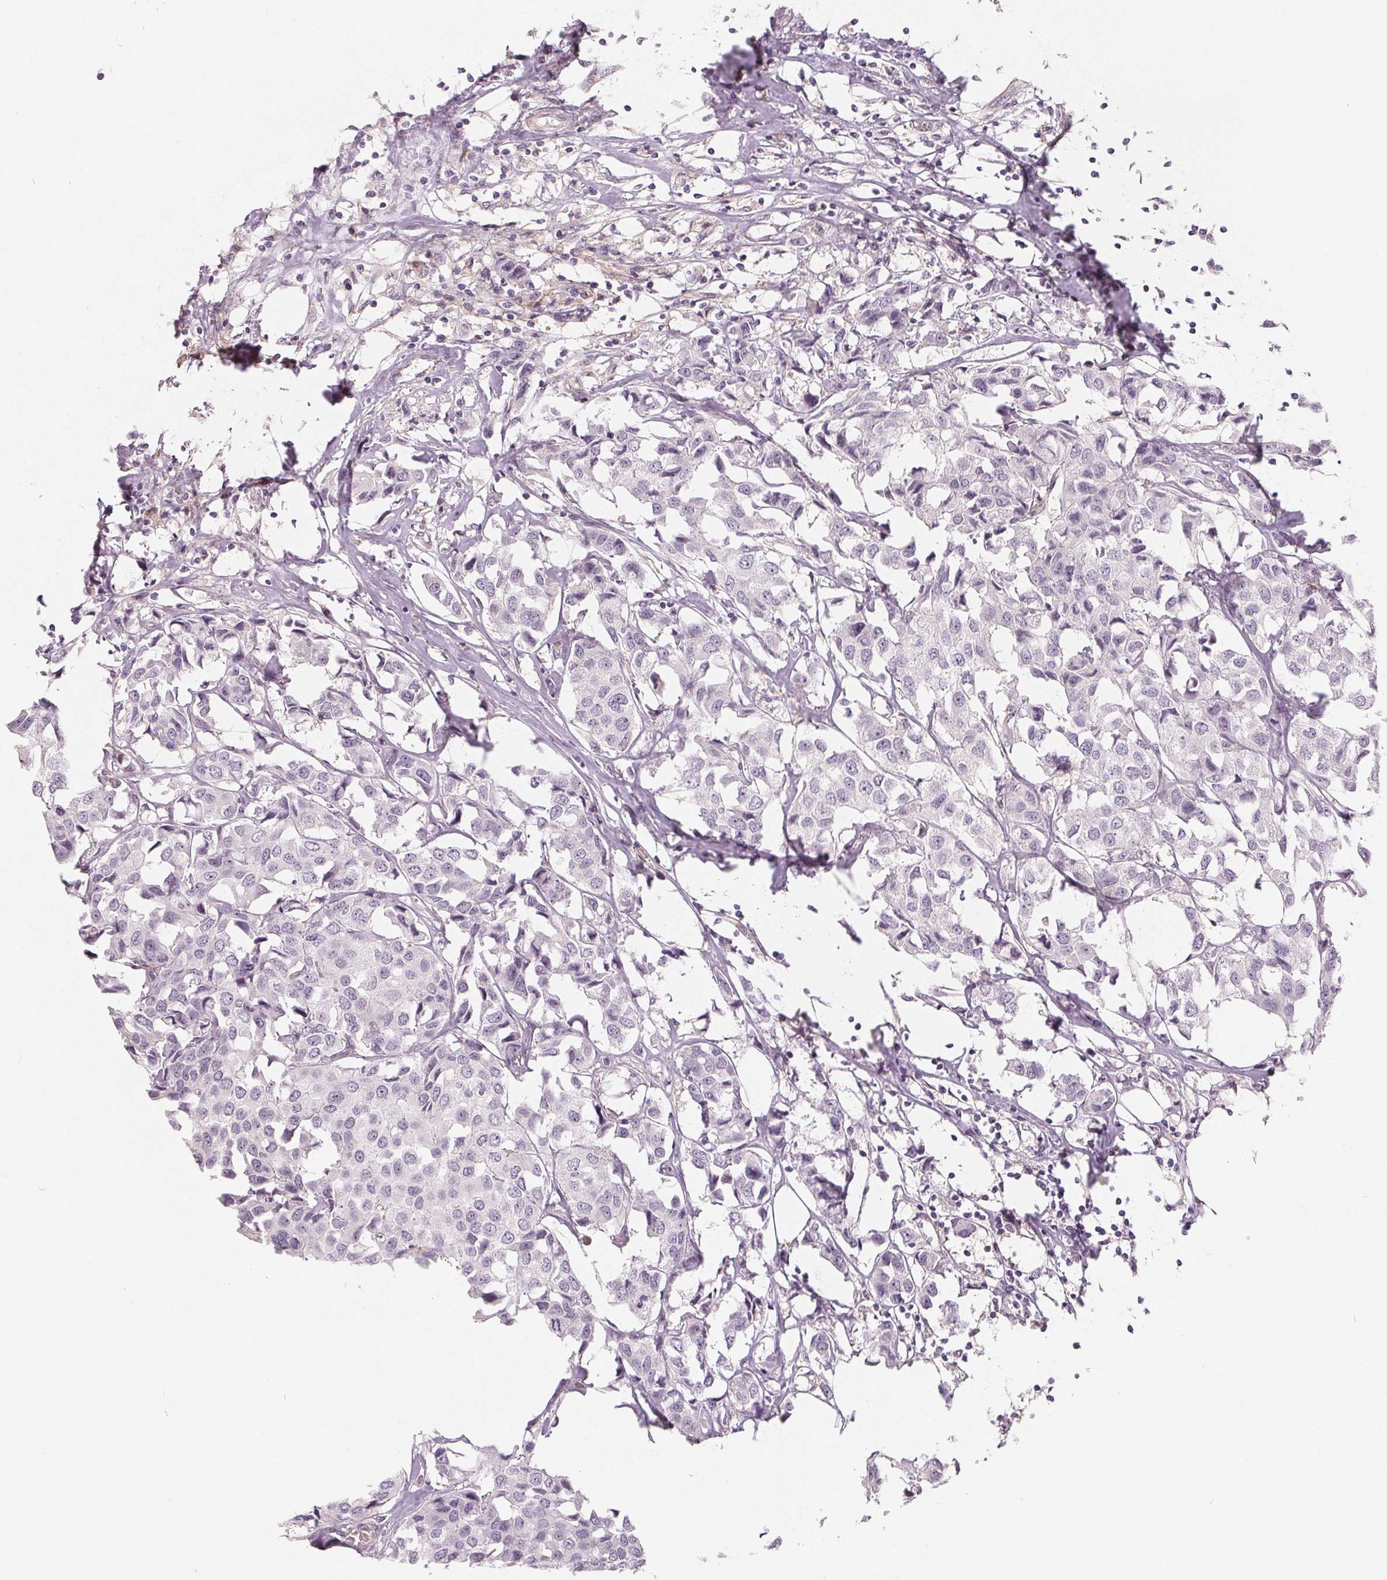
{"staining": {"intensity": "negative", "quantity": "none", "location": "none"}, "tissue": "breast cancer", "cell_type": "Tumor cells", "image_type": "cancer", "snomed": [{"axis": "morphology", "description": "Duct carcinoma"}, {"axis": "topography", "description": "Breast"}], "caption": "A photomicrograph of human breast cancer (invasive ductal carcinoma) is negative for staining in tumor cells.", "gene": "CFC1", "patient": {"sex": "female", "age": 80}}